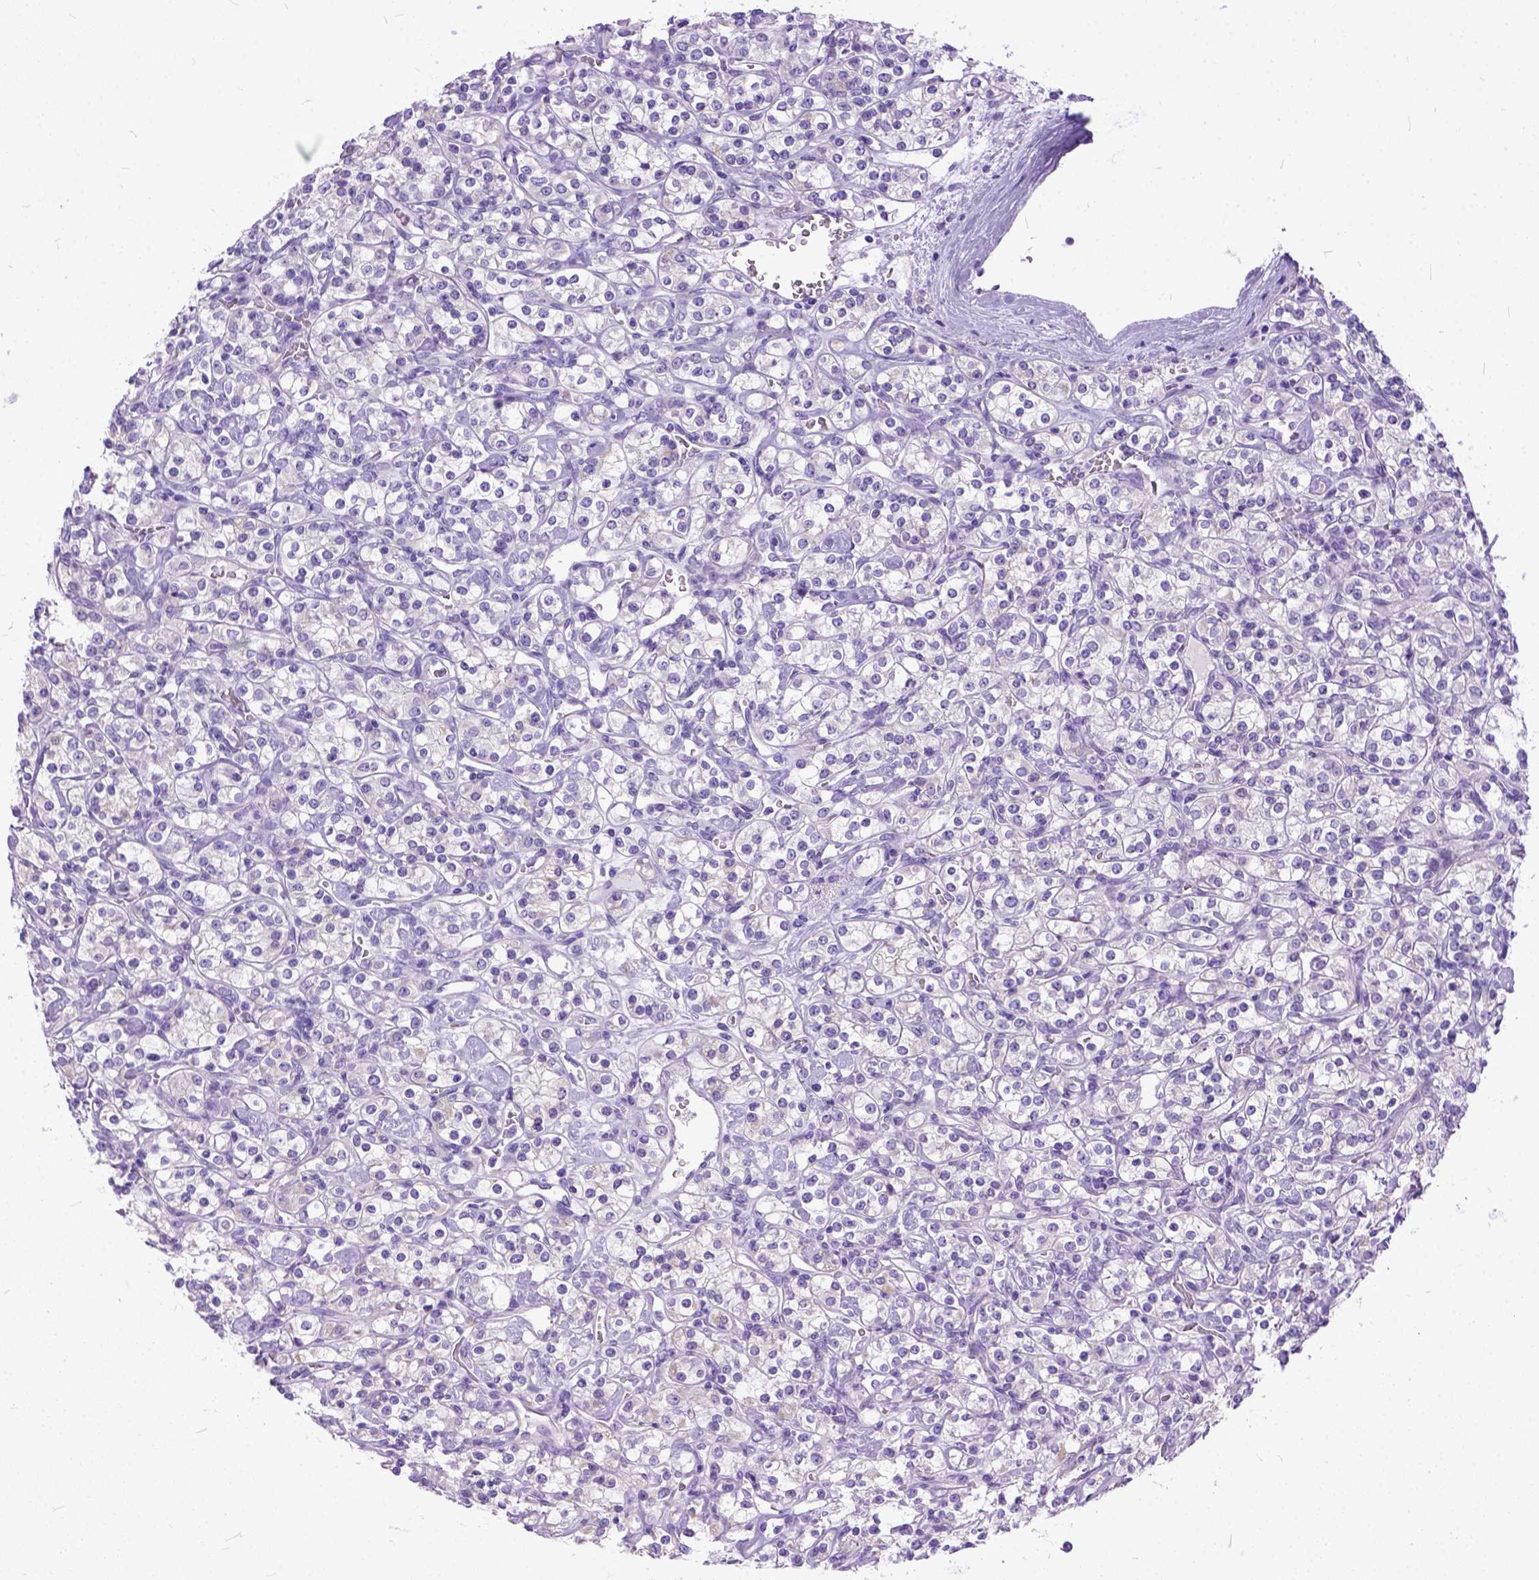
{"staining": {"intensity": "negative", "quantity": "none", "location": "none"}, "tissue": "renal cancer", "cell_type": "Tumor cells", "image_type": "cancer", "snomed": [{"axis": "morphology", "description": "Adenocarcinoma, NOS"}, {"axis": "topography", "description": "Kidney"}], "caption": "There is no significant positivity in tumor cells of renal adenocarcinoma.", "gene": "PPL", "patient": {"sex": "male", "age": 77}}